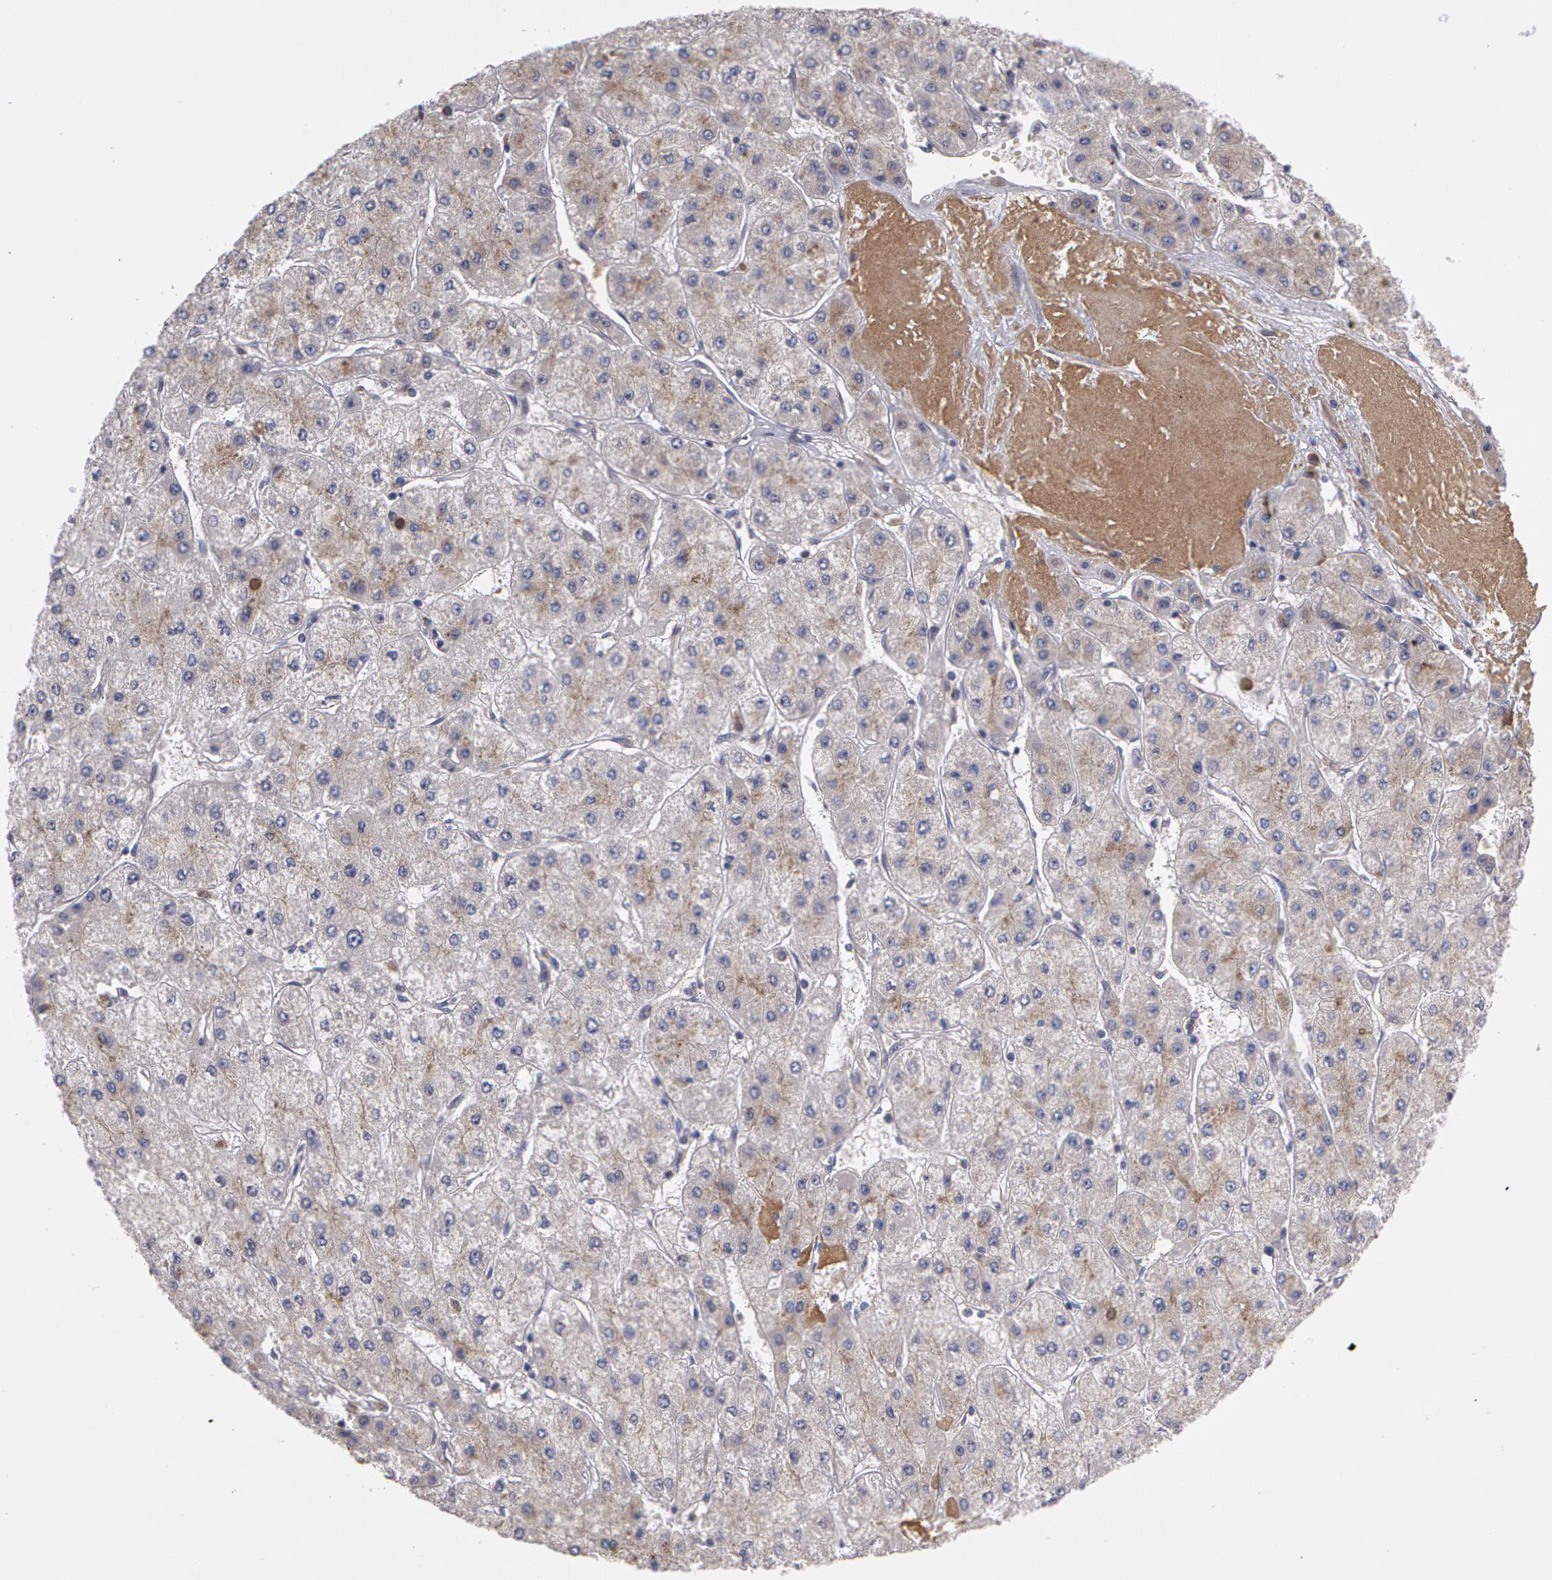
{"staining": {"intensity": "negative", "quantity": "none", "location": "none"}, "tissue": "liver cancer", "cell_type": "Tumor cells", "image_type": "cancer", "snomed": [{"axis": "morphology", "description": "Carcinoma, Hepatocellular, NOS"}, {"axis": "topography", "description": "Liver"}], "caption": "An image of human liver cancer is negative for staining in tumor cells.", "gene": "STX5", "patient": {"sex": "female", "age": 52}}